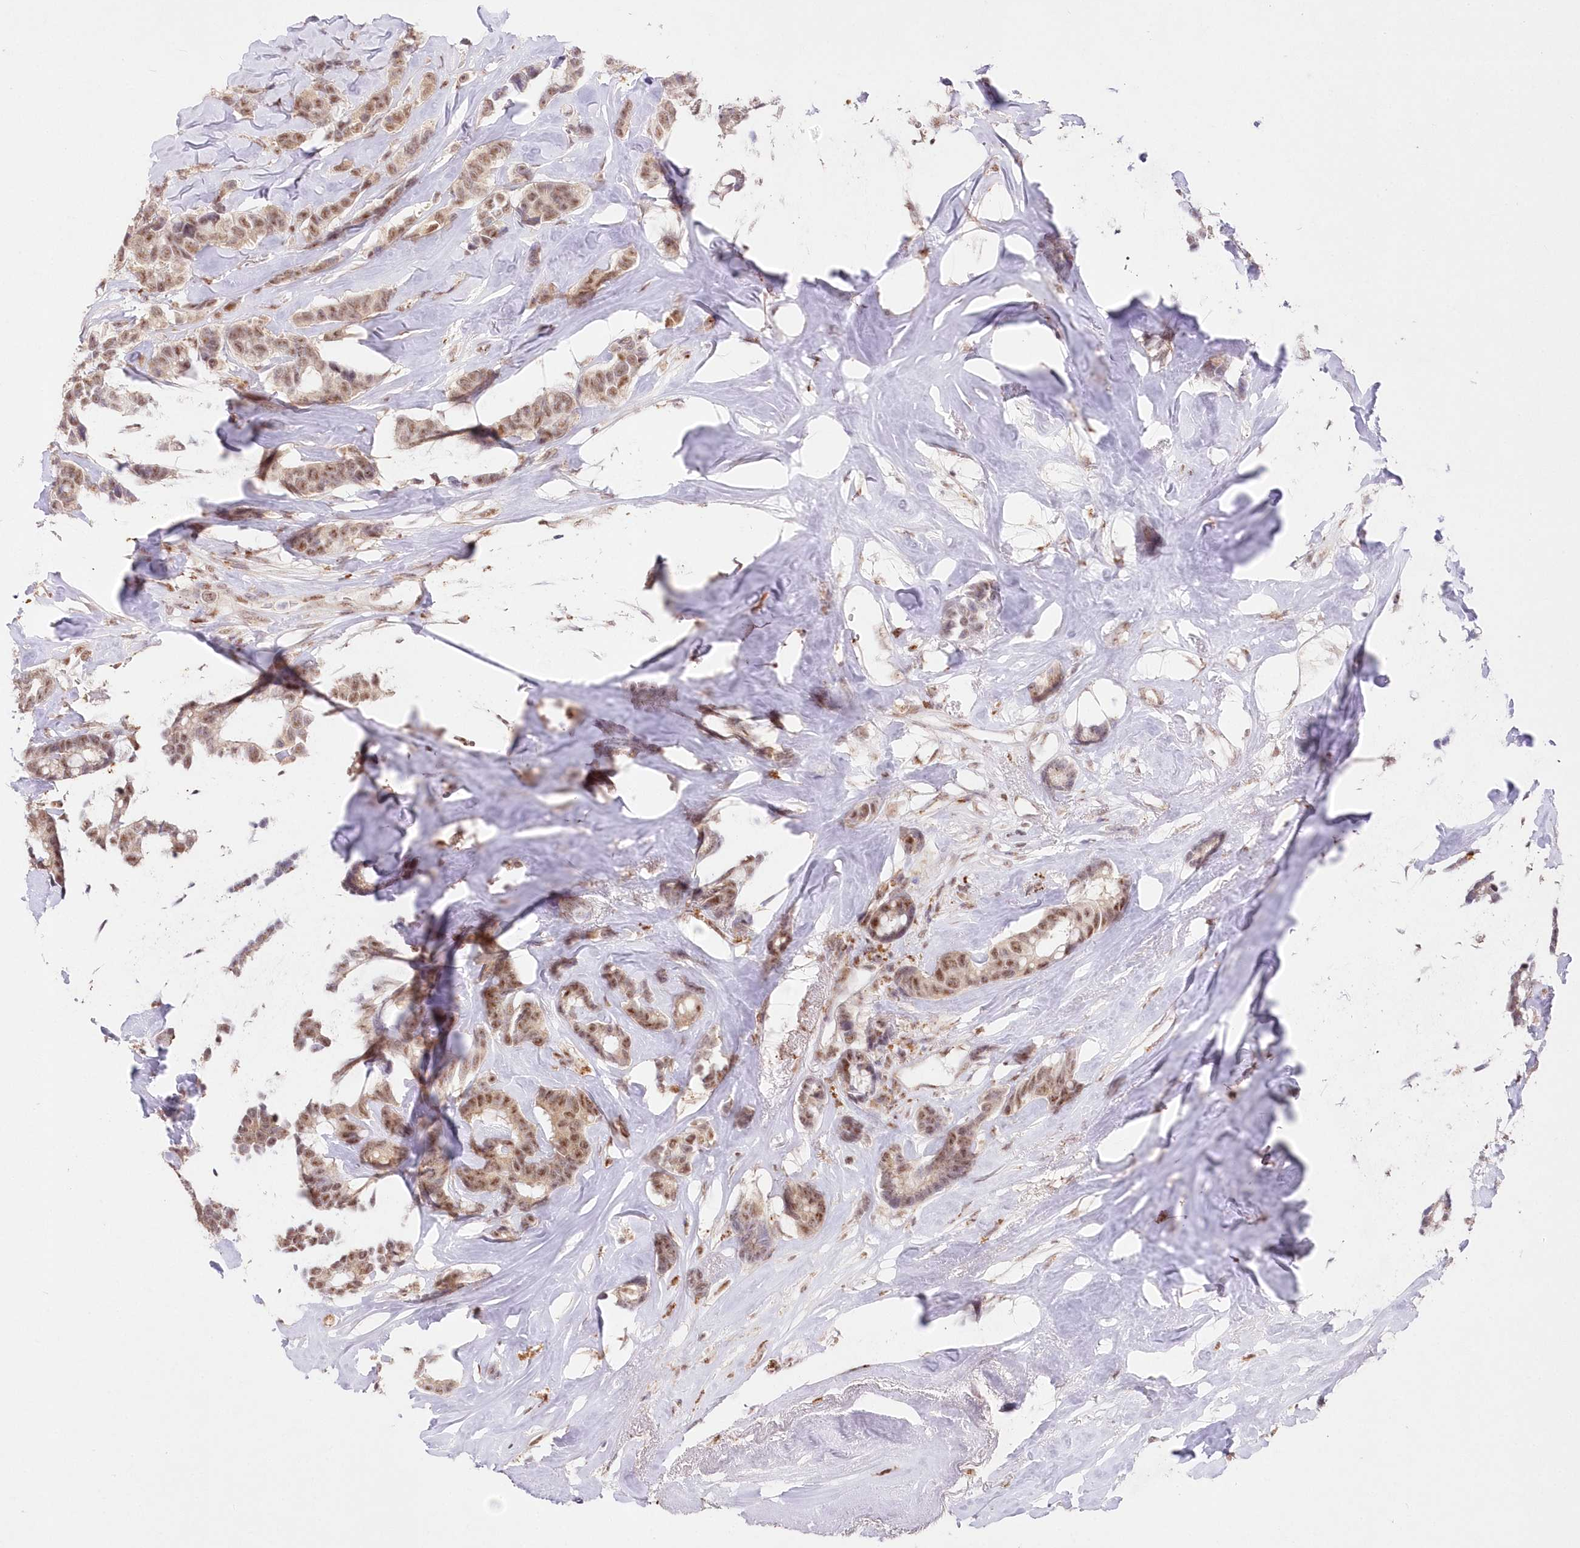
{"staining": {"intensity": "moderate", "quantity": ">75%", "location": "nuclear"}, "tissue": "breast cancer", "cell_type": "Tumor cells", "image_type": "cancer", "snomed": [{"axis": "morphology", "description": "Duct carcinoma"}, {"axis": "topography", "description": "Breast"}], "caption": "A brown stain shows moderate nuclear positivity of a protein in breast invasive ductal carcinoma tumor cells.", "gene": "RBM27", "patient": {"sex": "female", "age": 40}}